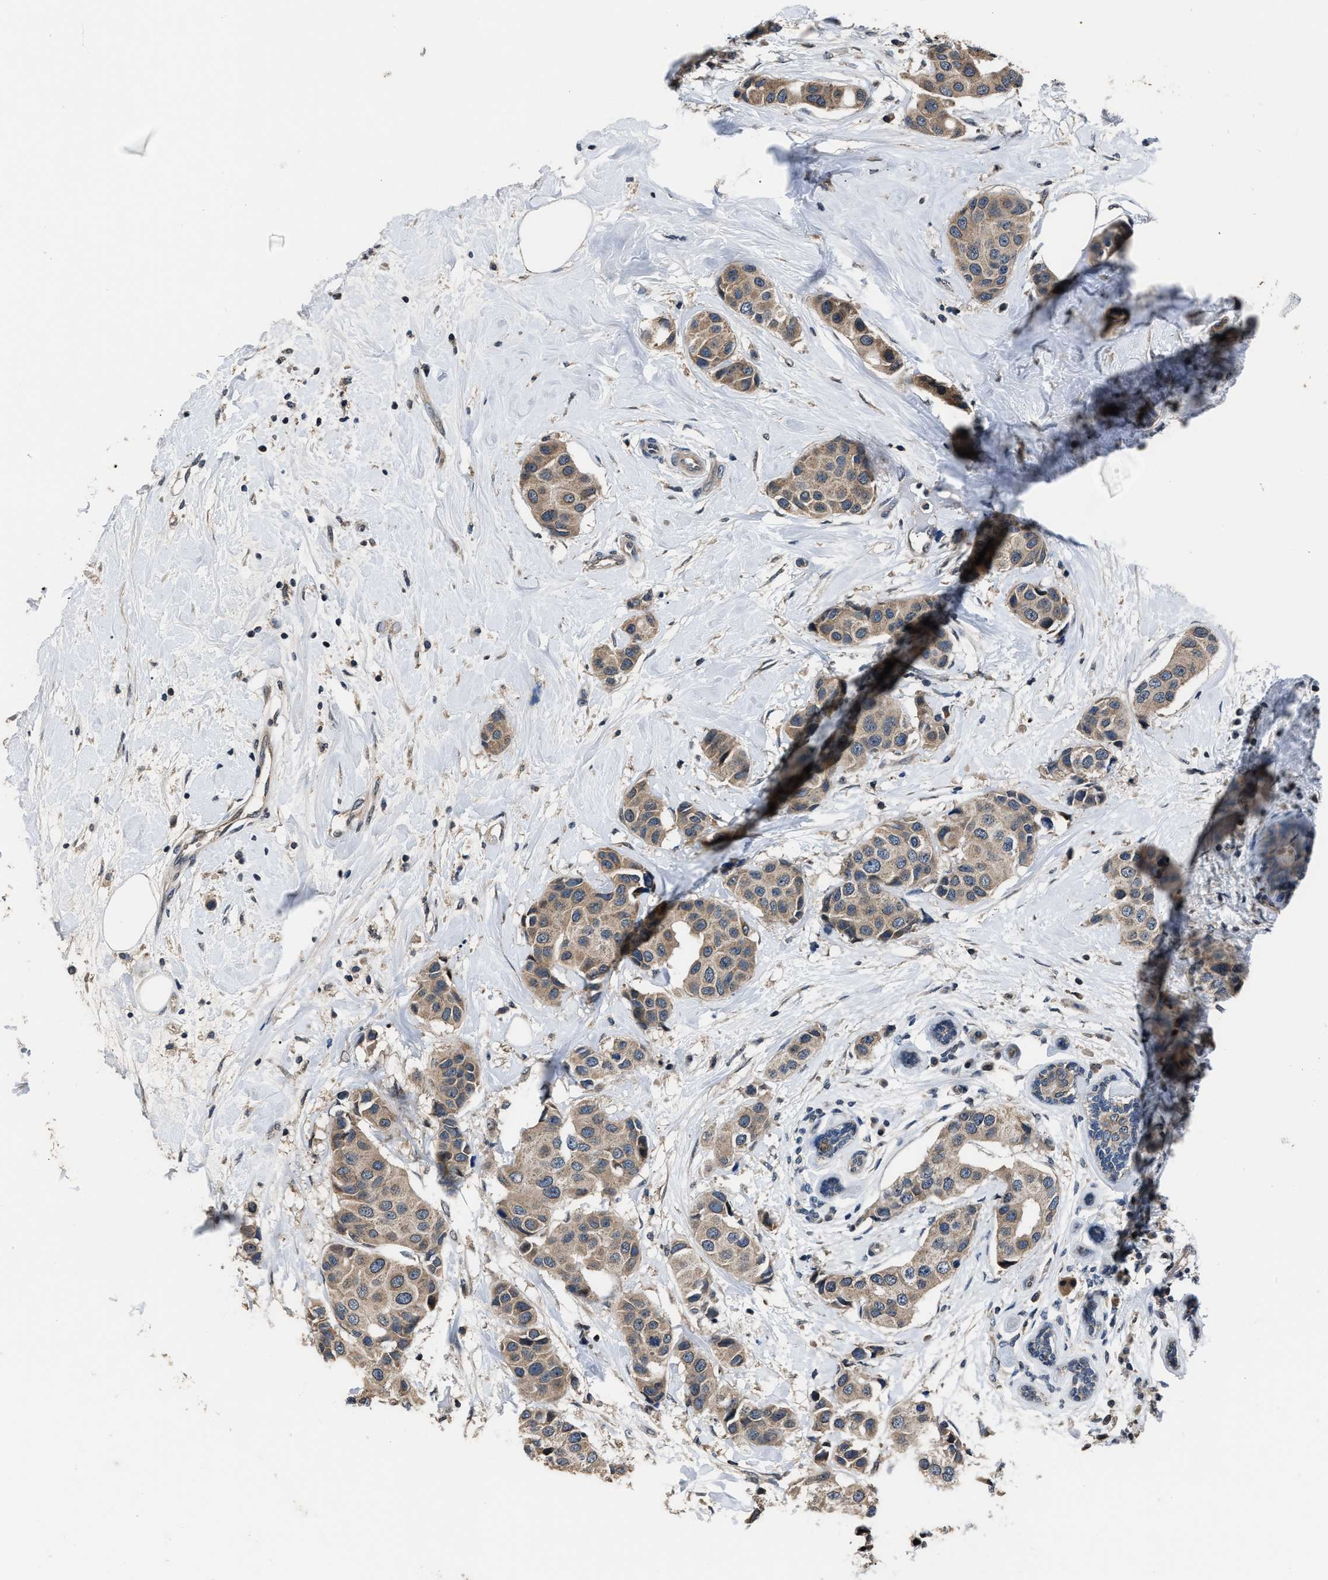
{"staining": {"intensity": "weak", "quantity": ">75%", "location": "cytoplasmic/membranous"}, "tissue": "breast cancer", "cell_type": "Tumor cells", "image_type": "cancer", "snomed": [{"axis": "morphology", "description": "Normal tissue, NOS"}, {"axis": "morphology", "description": "Duct carcinoma"}, {"axis": "topography", "description": "Breast"}], "caption": "The immunohistochemical stain shows weak cytoplasmic/membranous positivity in tumor cells of breast cancer tissue. The protein is stained brown, and the nuclei are stained in blue (DAB IHC with brightfield microscopy, high magnification).", "gene": "TNRC18", "patient": {"sex": "female", "age": 39}}